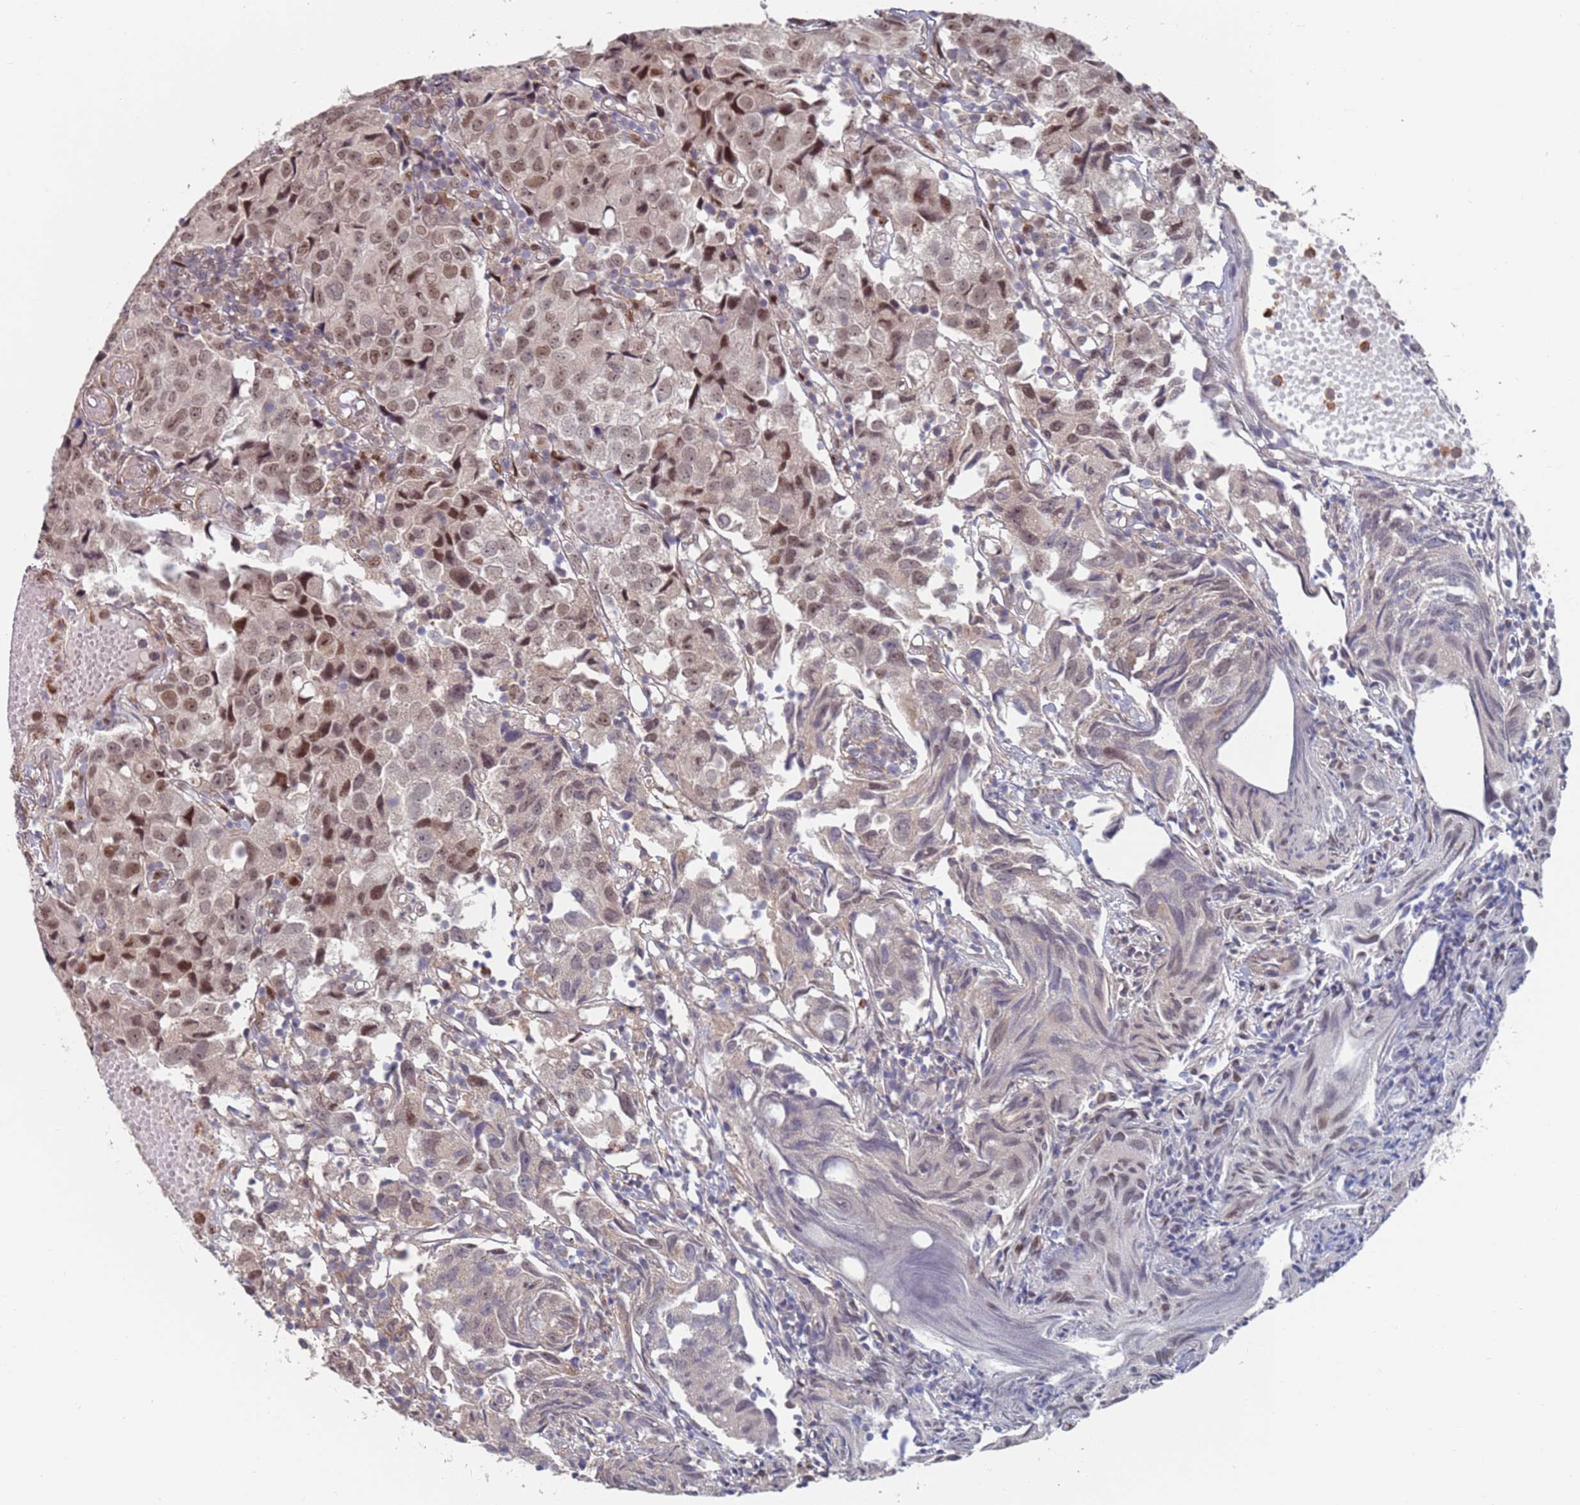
{"staining": {"intensity": "weak", "quantity": "25%-75%", "location": "nuclear"}, "tissue": "urothelial cancer", "cell_type": "Tumor cells", "image_type": "cancer", "snomed": [{"axis": "morphology", "description": "Urothelial carcinoma, High grade"}, {"axis": "topography", "description": "Urinary bladder"}], "caption": "IHC of human high-grade urothelial carcinoma reveals low levels of weak nuclear positivity in about 25%-75% of tumor cells. Using DAB (brown) and hematoxylin (blue) stains, captured at high magnification using brightfield microscopy.", "gene": "RPP25", "patient": {"sex": "female", "age": 75}}